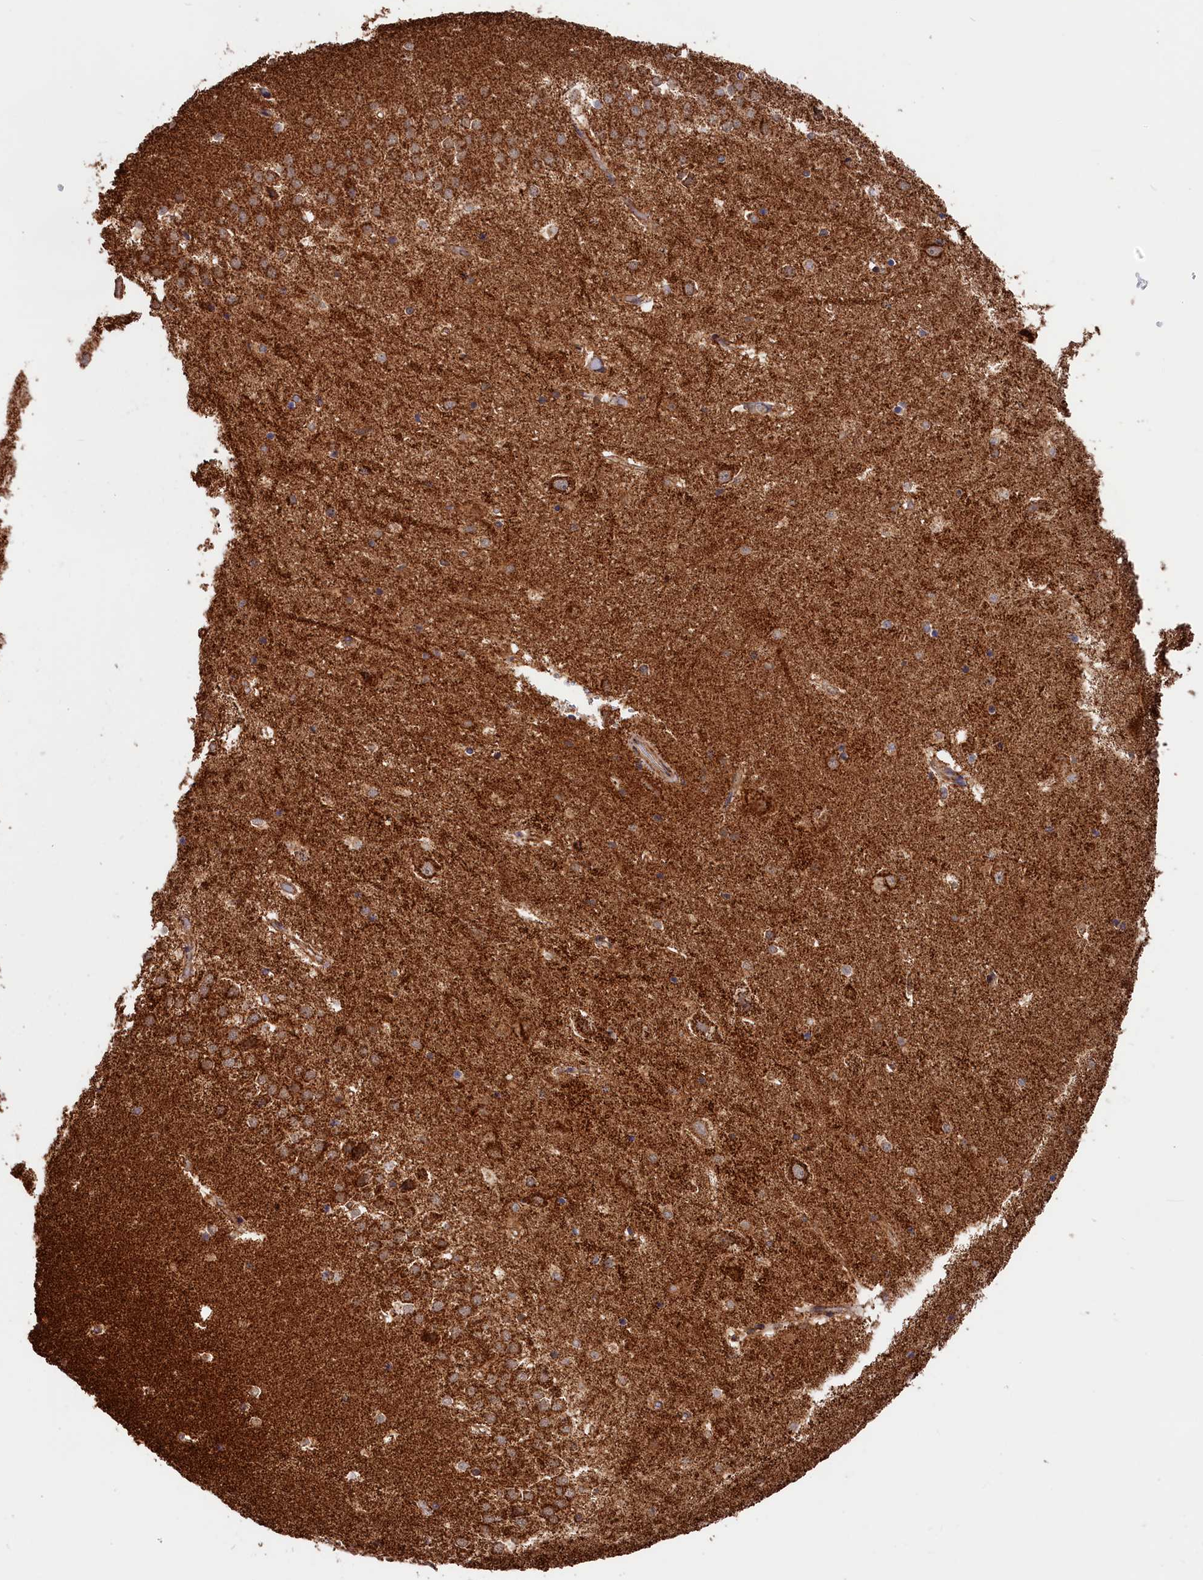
{"staining": {"intensity": "moderate", "quantity": "<25%", "location": "cytoplasmic/membranous"}, "tissue": "hippocampus", "cell_type": "Glial cells", "image_type": "normal", "snomed": [{"axis": "morphology", "description": "Normal tissue, NOS"}, {"axis": "topography", "description": "Hippocampus"}], "caption": "Hippocampus stained with DAB (3,3'-diaminobenzidine) immunohistochemistry displays low levels of moderate cytoplasmic/membranous staining in about <25% of glial cells.", "gene": "MACROD1", "patient": {"sex": "female", "age": 52}}